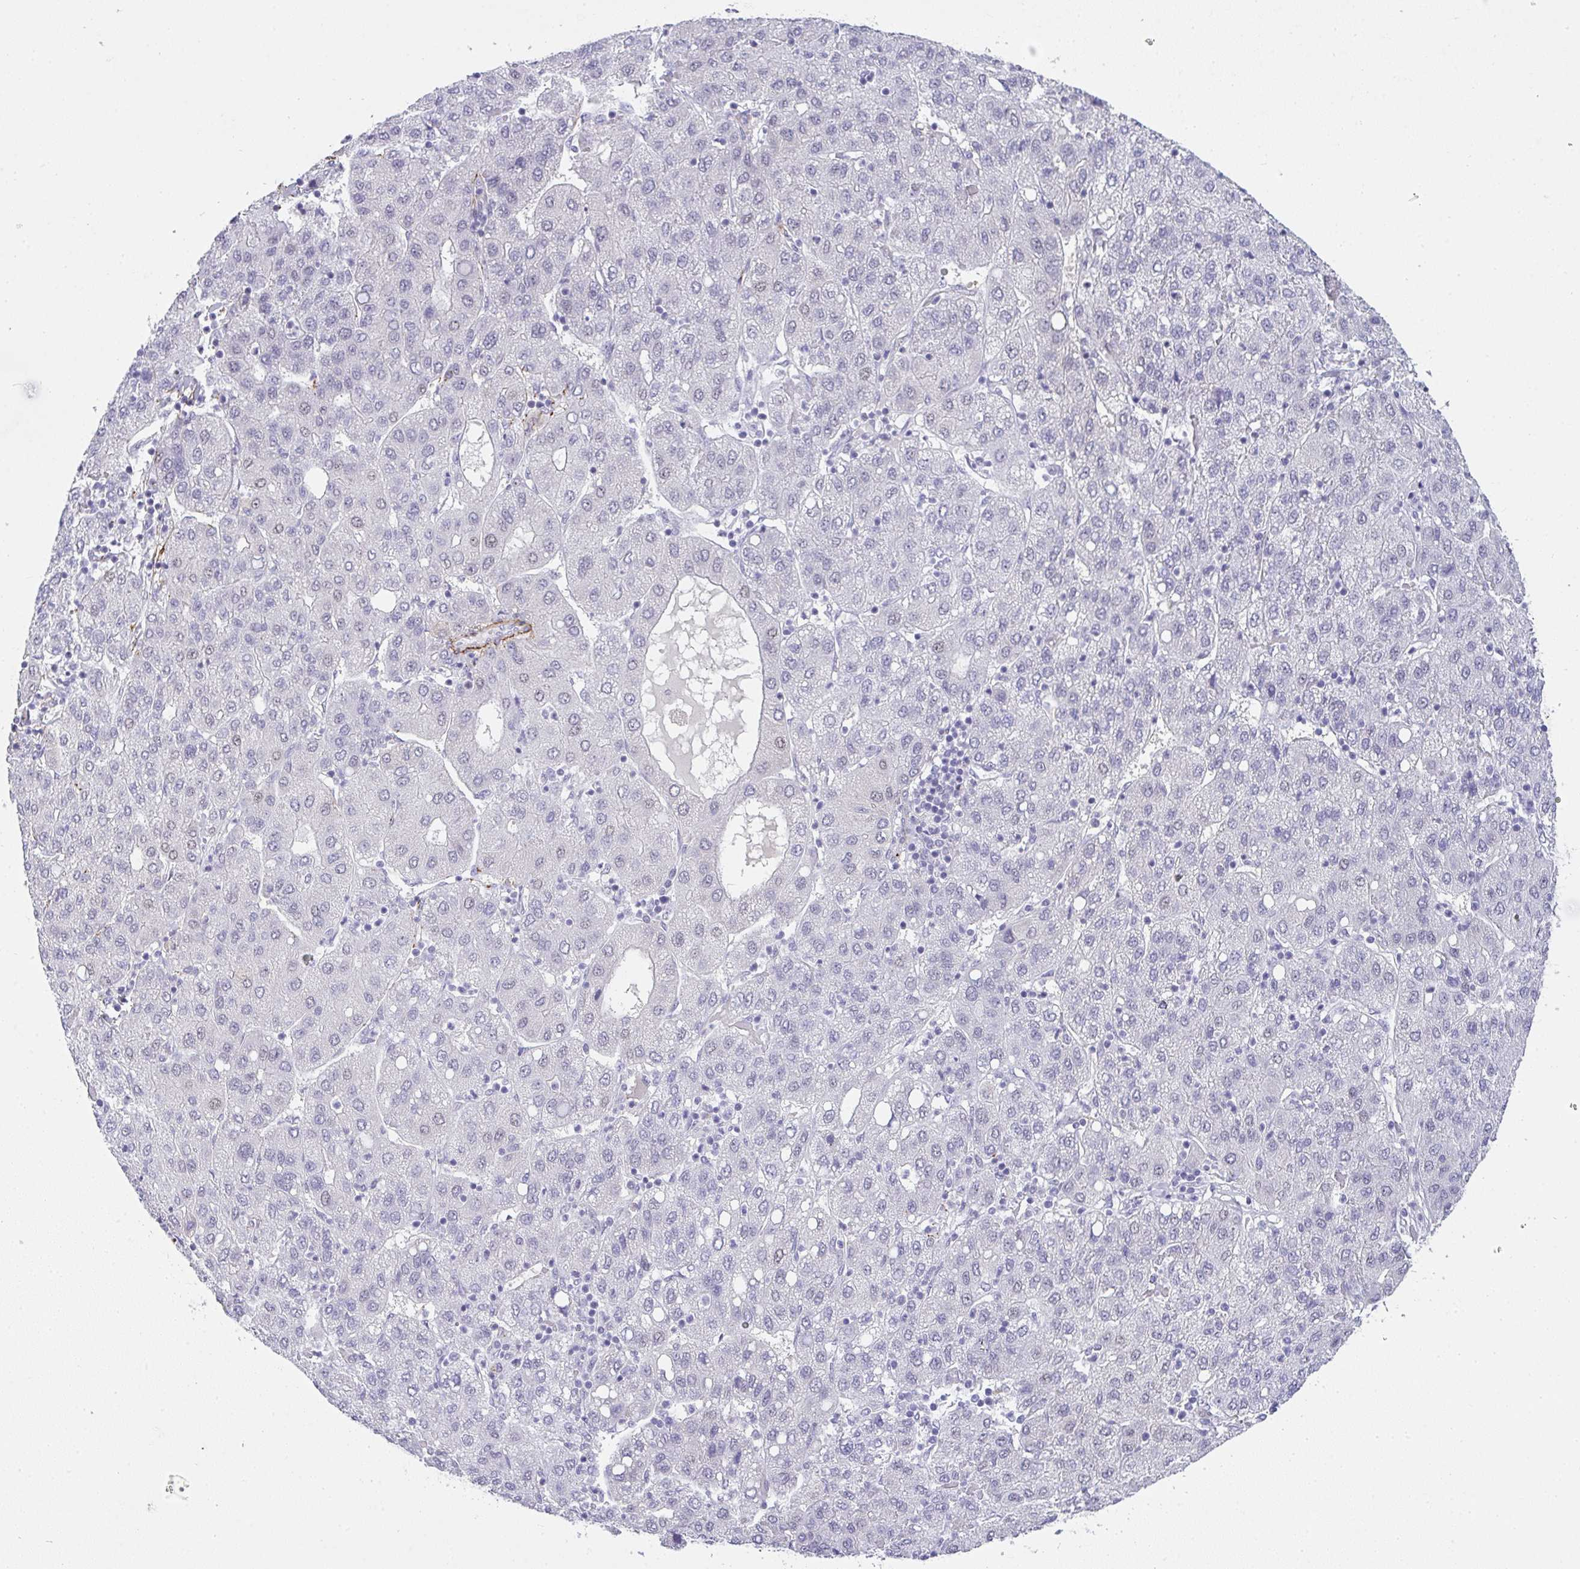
{"staining": {"intensity": "negative", "quantity": "none", "location": "none"}, "tissue": "liver cancer", "cell_type": "Tumor cells", "image_type": "cancer", "snomed": [{"axis": "morphology", "description": "Carcinoma, Hepatocellular, NOS"}, {"axis": "topography", "description": "Liver"}], "caption": "A high-resolution micrograph shows IHC staining of liver cancer, which displays no significant positivity in tumor cells.", "gene": "TNMD", "patient": {"sex": "male", "age": 65}}